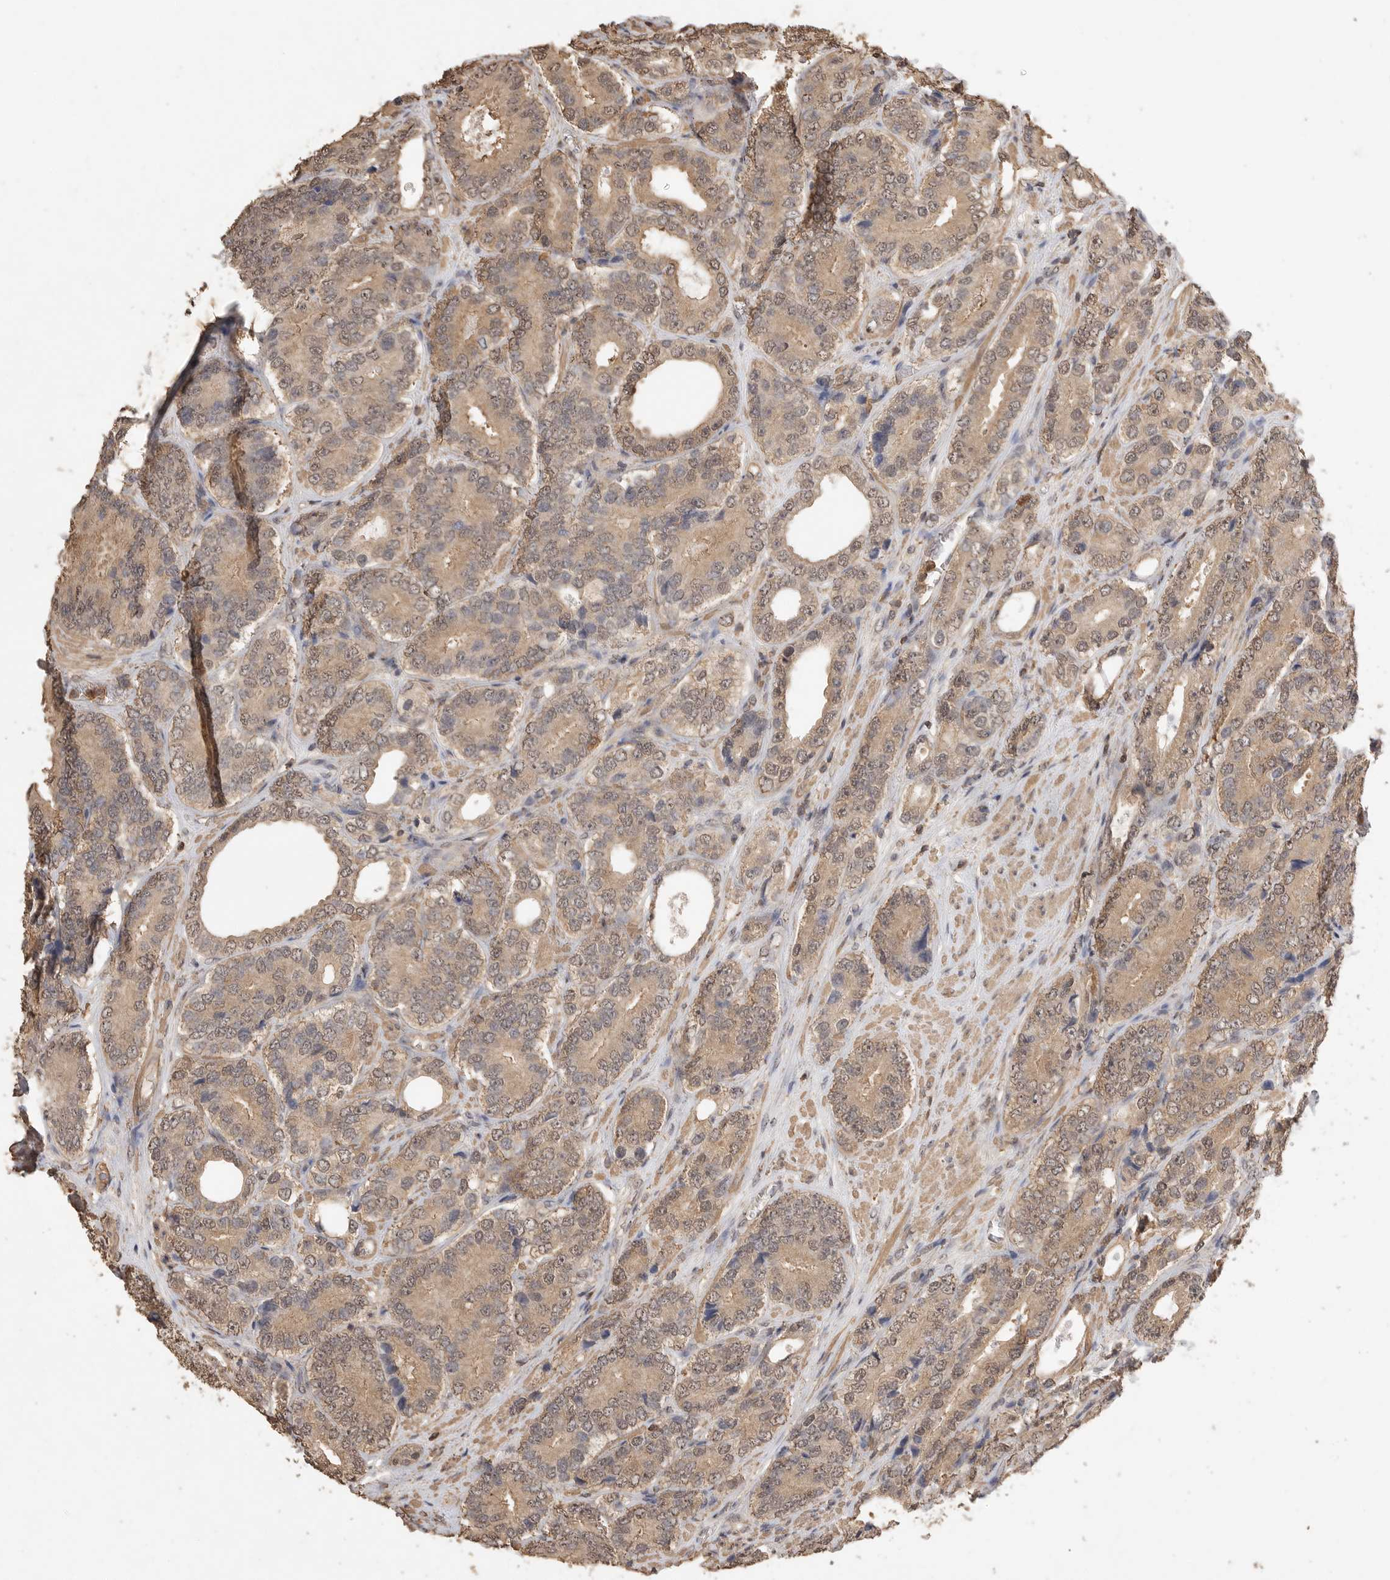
{"staining": {"intensity": "weak", "quantity": ">75%", "location": "cytoplasmic/membranous,nuclear"}, "tissue": "prostate cancer", "cell_type": "Tumor cells", "image_type": "cancer", "snomed": [{"axis": "morphology", "description": "Adenocarcinoma, High grade"}, {"axis": "topography", "description": "Prostate"}], "caption": "Immunohistochemical staining of human prostate high-grade adenocarcinoma shows low levels of weak cytoplasmic/membranous and nuclear protein staining in about >75% of tumor cells. The staining is performed using DAB brown chromogen to label protein expression. The nuclei are counter-stained blue using hematoxylin.", "gene": "MAP2K1", "patient": {"sex": "male", "age": 56}}